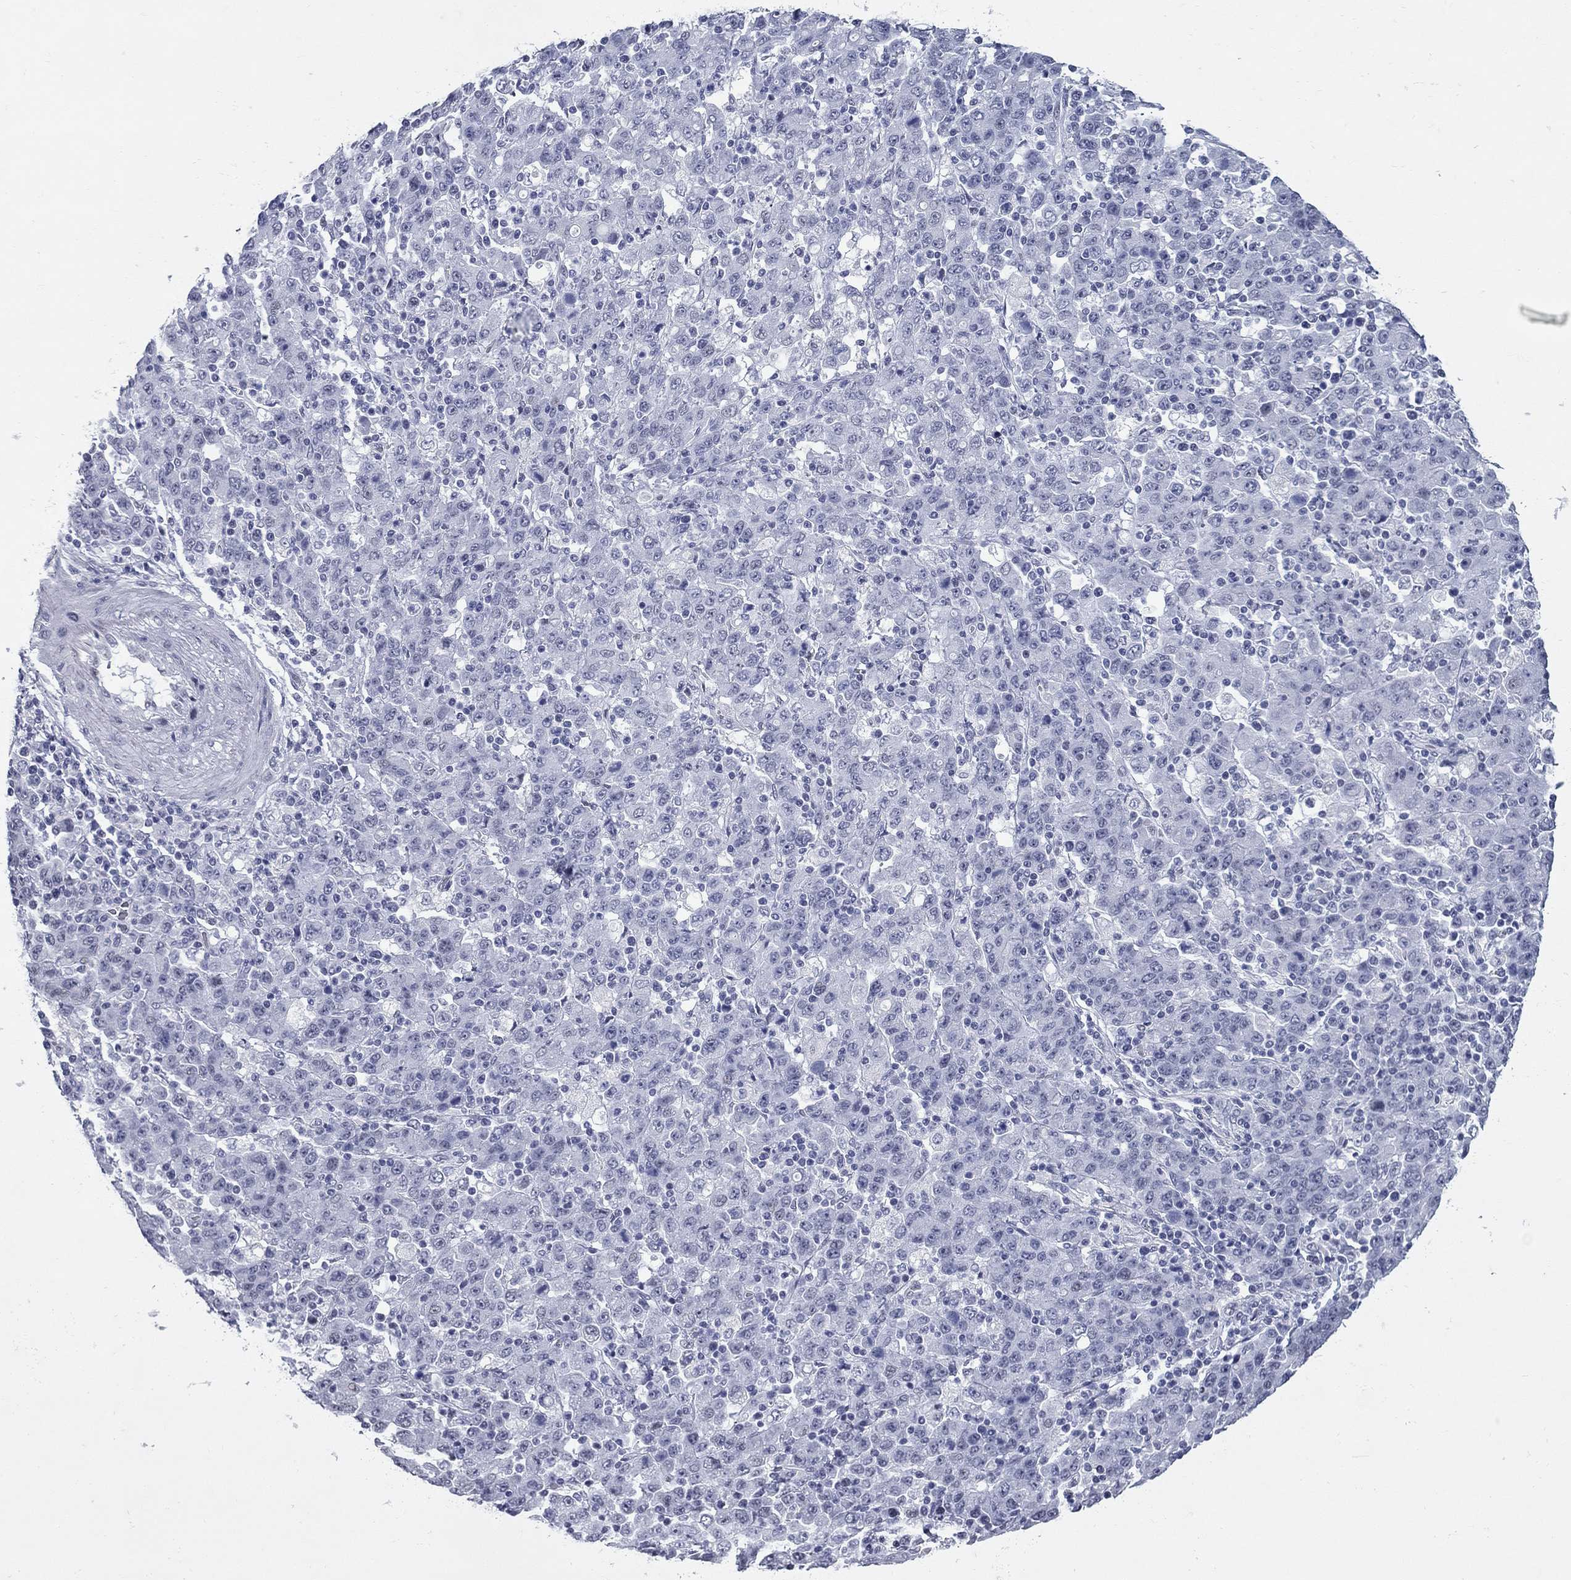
{"staining": {"intensity": "negative", "quantity": "none", "location": "none"}, "tissue": "stomach cancer", "cell_type": "Tumor cells", "image_type": "cancer", "snomed": [{"axis": "morphology", "description": "Adenocarcinoma, NOS"}, {"axis": "topography", "description": "Stomach, upper"}], "caption": "Tumor cells show no significant positivity in adenocarcinoma (stomach).", "gene": "ASF1B", "patient": {"sex": "male", "age": 69}}